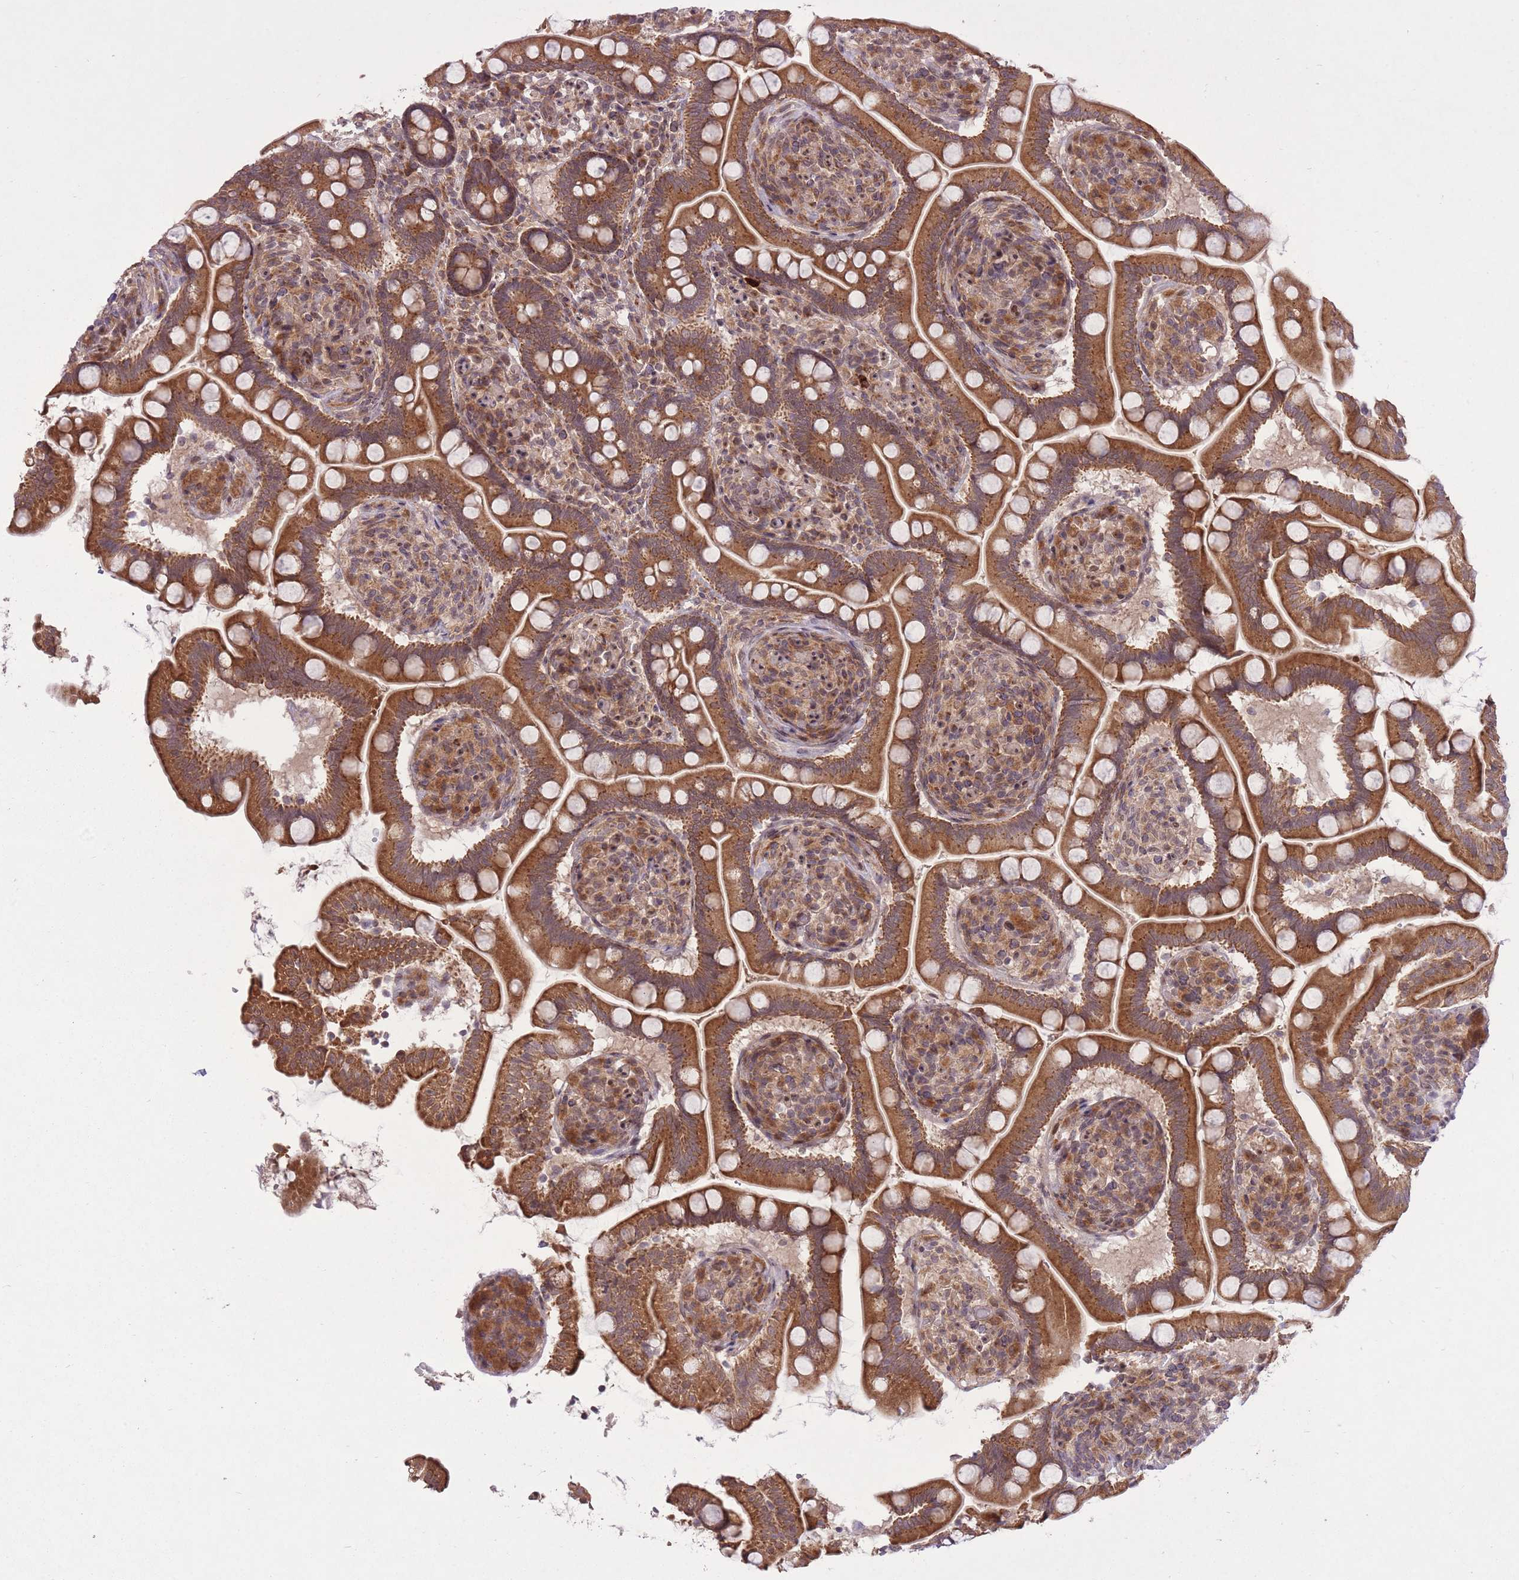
{"staining": {"intensity": "strong", "quantity": ">75%", "location": "cytoplasmic/membranous"}, "tissue": "small intestine", "cell_type": "Glandular cells", "image_type": "normal", "snomed": [{"axis": "morphology", "description": "Normal tissue, NOS"}, {"axis": "topography", "description": "Small intestine"}], "caption": "A high amount of strong cytoplasmic/membranous expression is appreciated in approximately >75% of glandular cells in unremarkable small intestine. (IHC, brightfield microscopy, high magnification).", "gene": "ZNF391", "patient": {"sex": "female", "age": 64}}